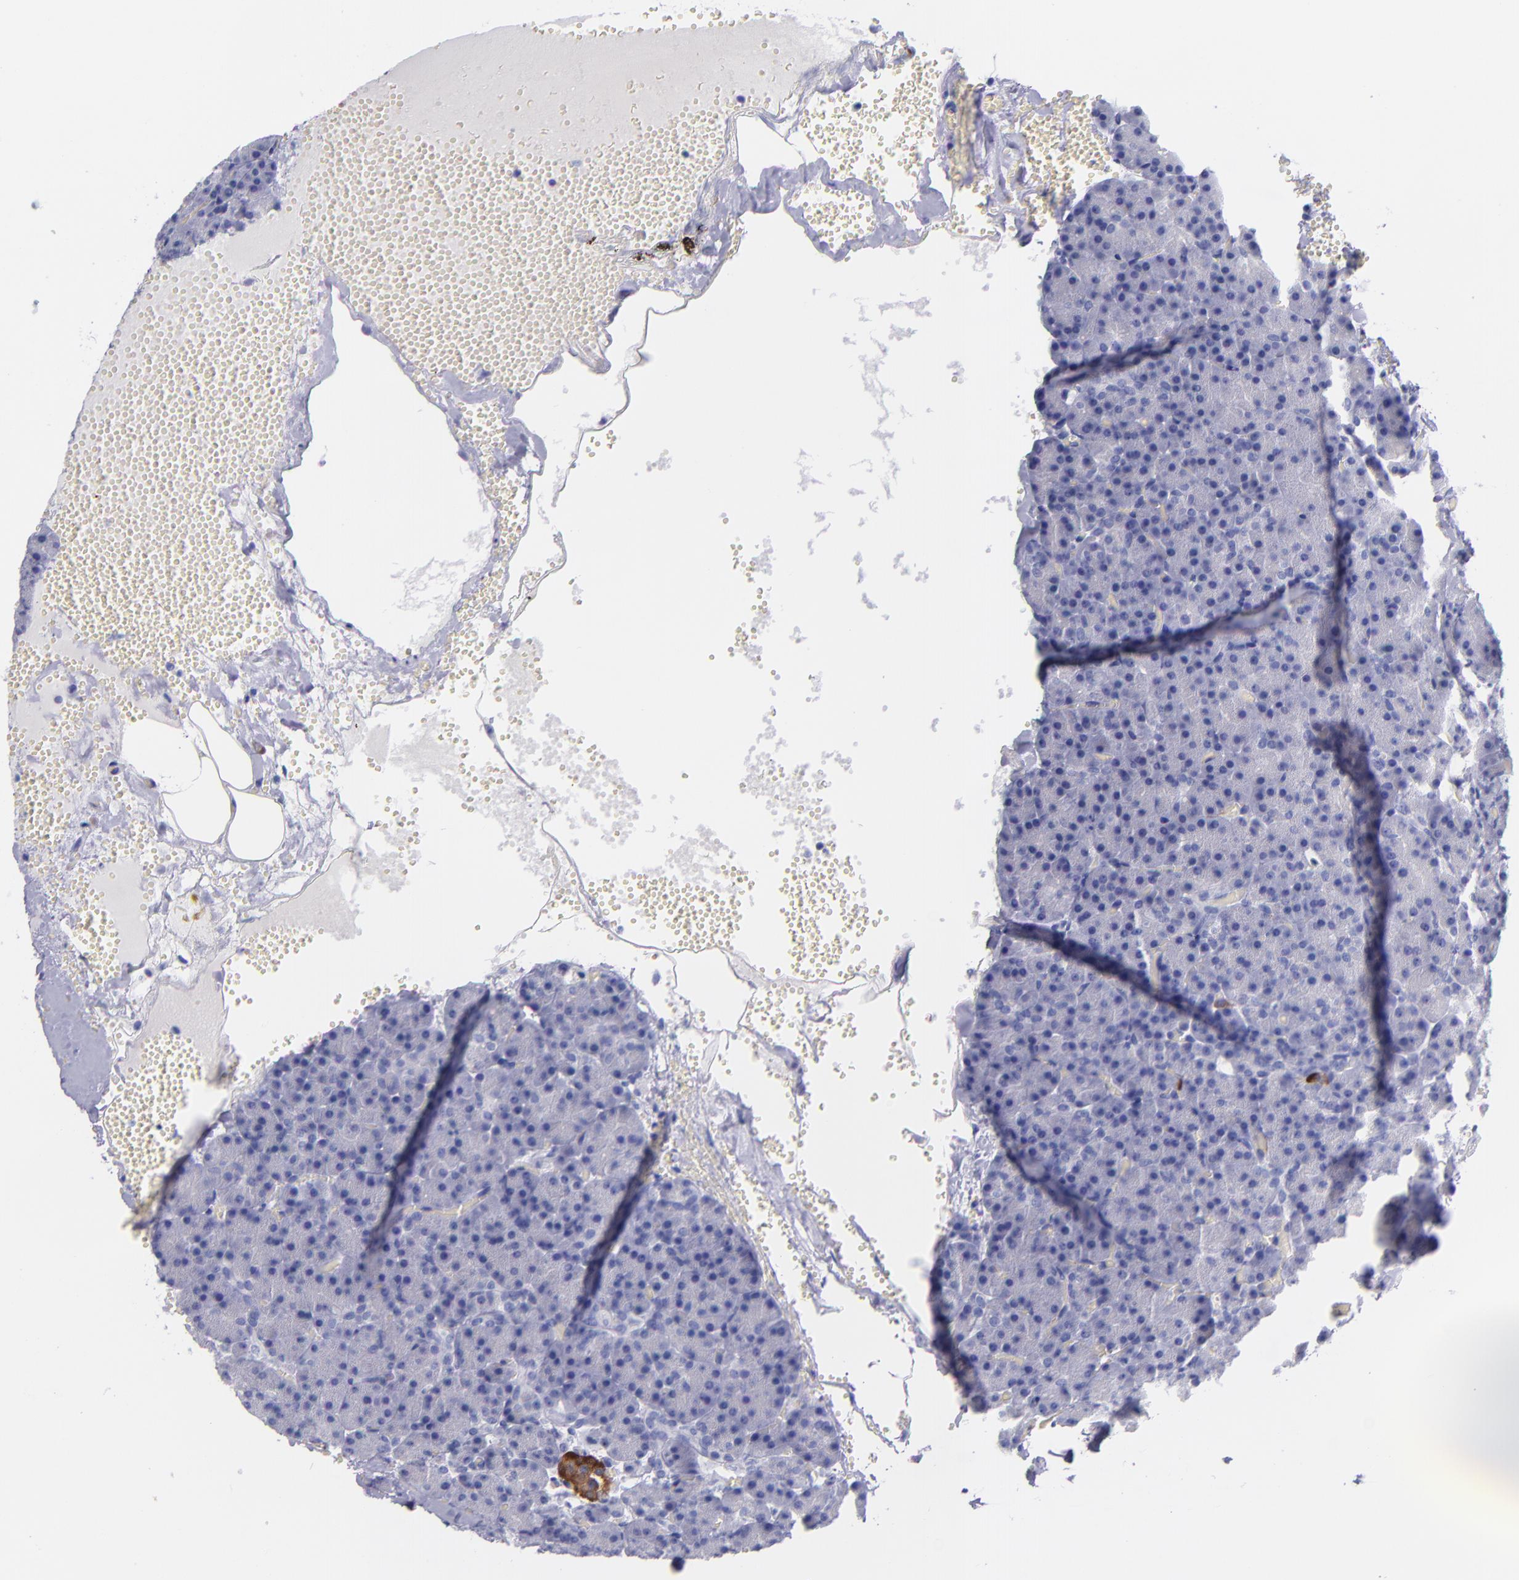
{"staining": {"intensity": "negative", "quantity": "none", "location": "none"}, "tissue": "pancreas", "cell_type": "Exocrine glandular cells", "image_type": "normal", "snomed": [{"axis": "morphology", "description": "Normal tissue, NOS"}, {"axis": "topography", "description": "Pancreas"}], "caption": "A photomicrograph of human pancreas is negative for staining in exocrine glandular cells.", "gene": "SV2A", "patient": {"sex": "female", "age": 35}}